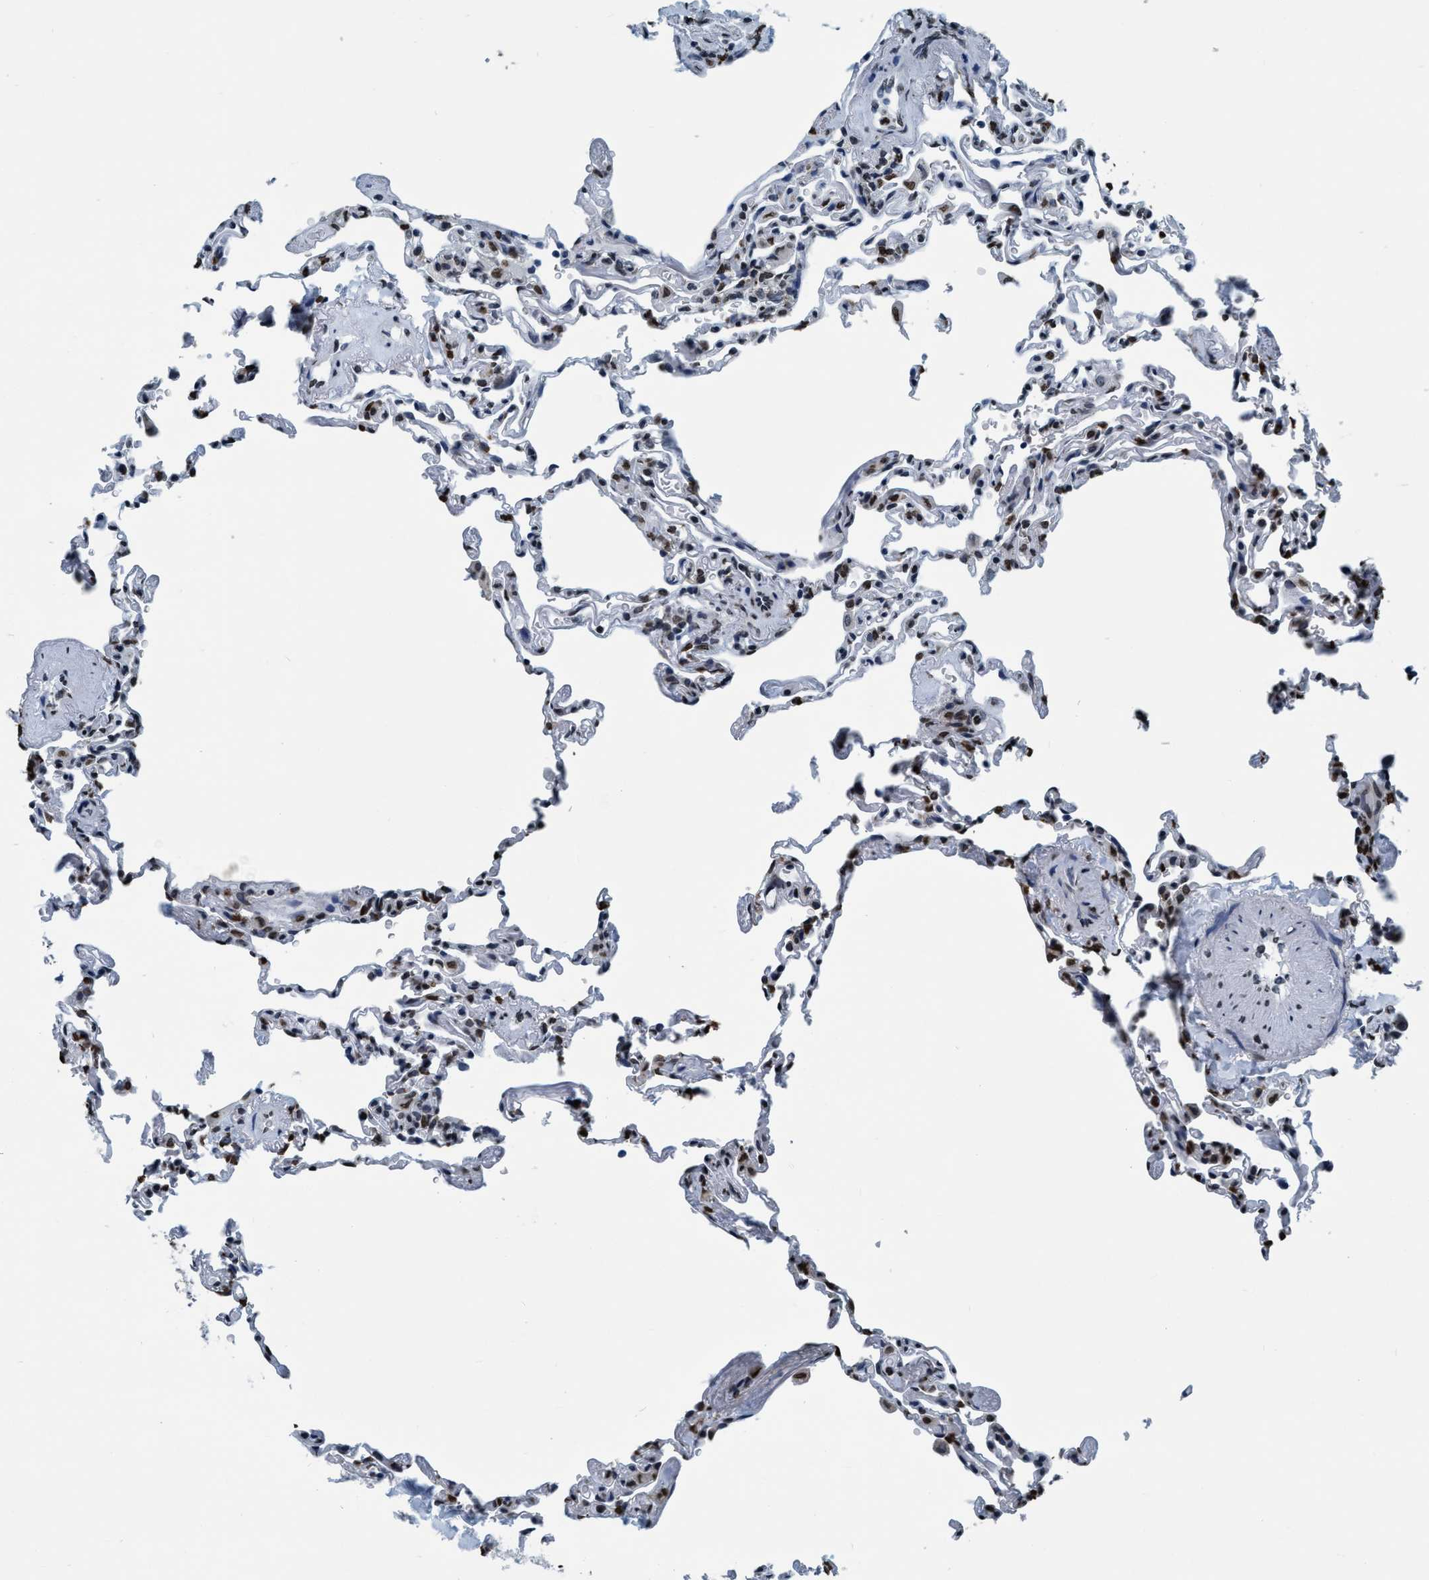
{"staining": {"intensity": "moderate", "quantity": "25%-75%", "location": "nuclear"}, "tissue": "lung", "cell_type": "Alveolar cells", "image_type": "normal", "snomed": [{"axis": "morphology", "description": "Normal tissue, NOS"}, {"axis": "topography", "description": "Lung"}], "caption": "Alveolar cells exhibit moderate nuclear staining in approximately 25%-75% of cells in benign lung.", "gene": "CCNE2", "patient": {"sex": "male", "age": 59}}